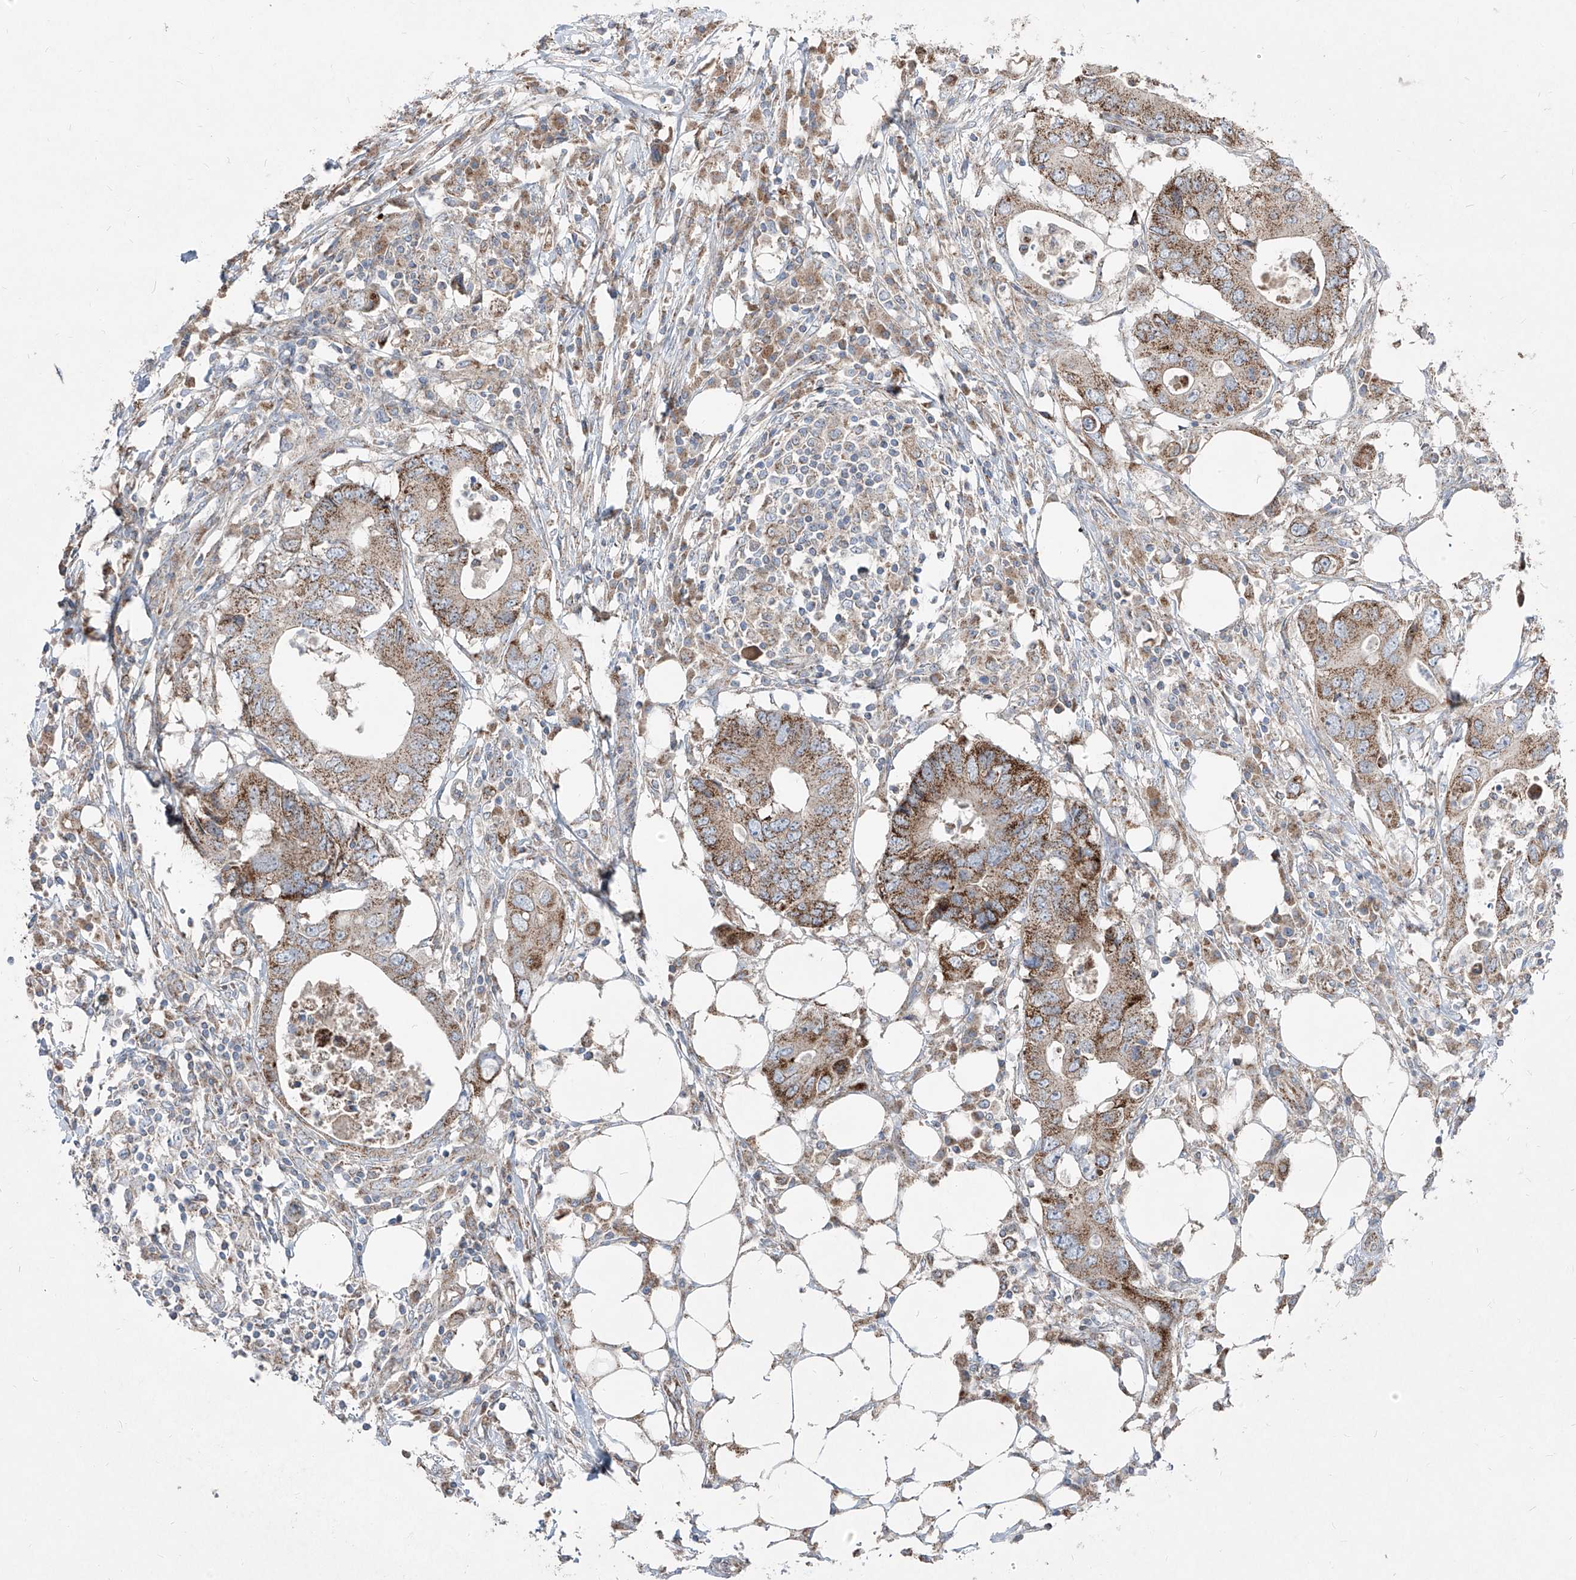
{"staining": {"intensity": "strong", "quantity": ">75%", "location": "cytoplasmic/membranous"}, "tissue": "colorectal cancer", "cell_type": "Tumor cells", "image_type": "cancer", "snomed": [{"axis": "morphology", "description": "Adenocarcinoma, NOS"}, {"axis": "topography", "description": "Colon"}], "caption": "Immunohistochemistry histopathology image of human adenocarcinoma (colorectal) stained for a protein (brown), which reveals high levels of strong cytoplasmic/membranous expression in about >75% of tumor cells.", "gene": "ABCD3", "patient": {"sex": "male", "age": 71}}